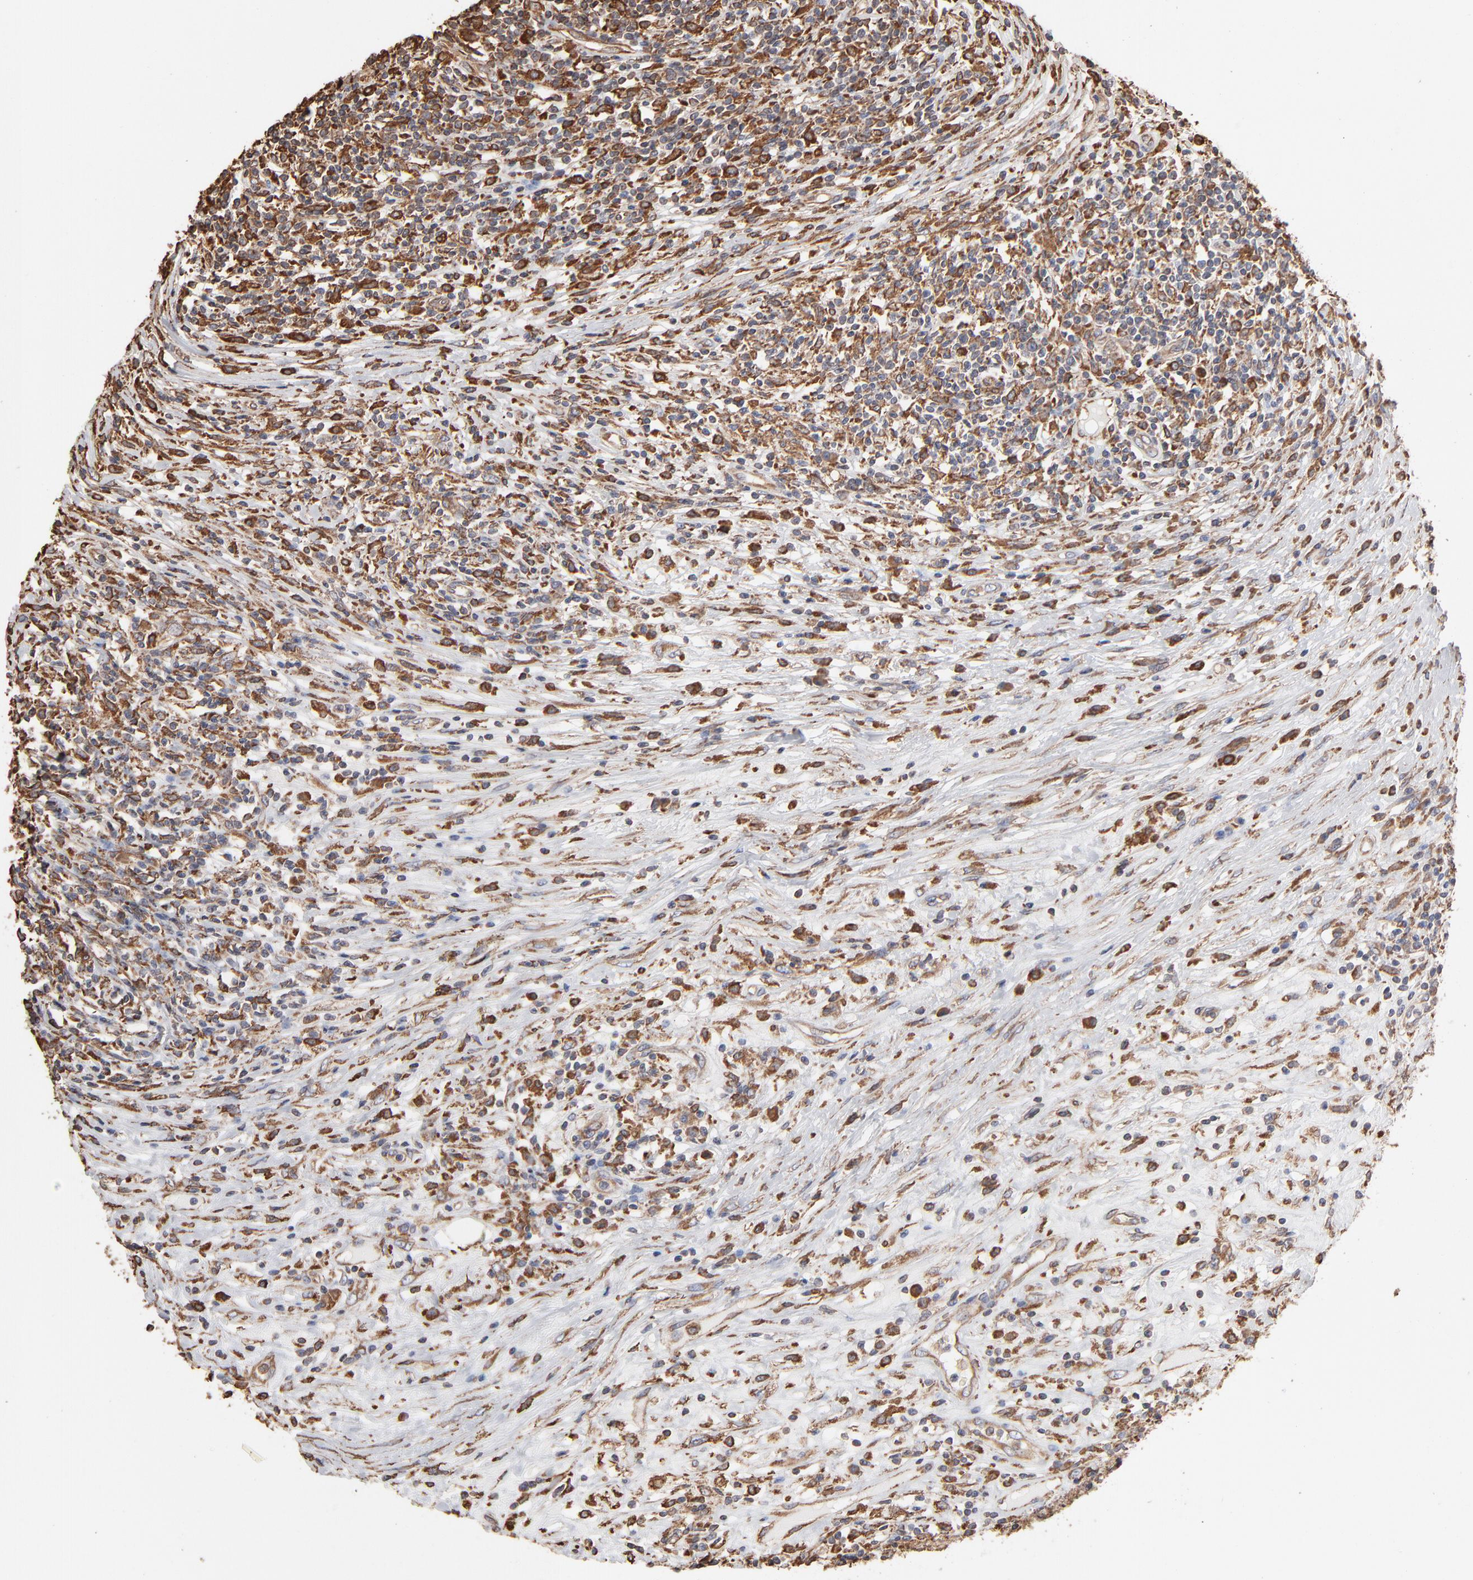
{"staining": {"intensity": "strong", "quantity": "25%-75%", "location": "cytoplasmic/membranous"}, "tissue": "lymphoma", "cell_type": "Tumor cells", "image_type": "cancer", "snomed": [{"axis": "morphology", "description": "Malignant lymphoma, non-Hodgkin's type, High grade"}, {"axis": "topography", "description": "Lymph node"}], "caption": "A histopathology image of high-grade malignant lymphoma, non-Hodgkin's type stained for a protein demonstrates strong cytoplasmic/membranous brown staining in tumor cells. (IHC, brightfield microscopy, high magnification).", "gene": "PDIA3", "patient": {"sex": "female", "age": 84}}